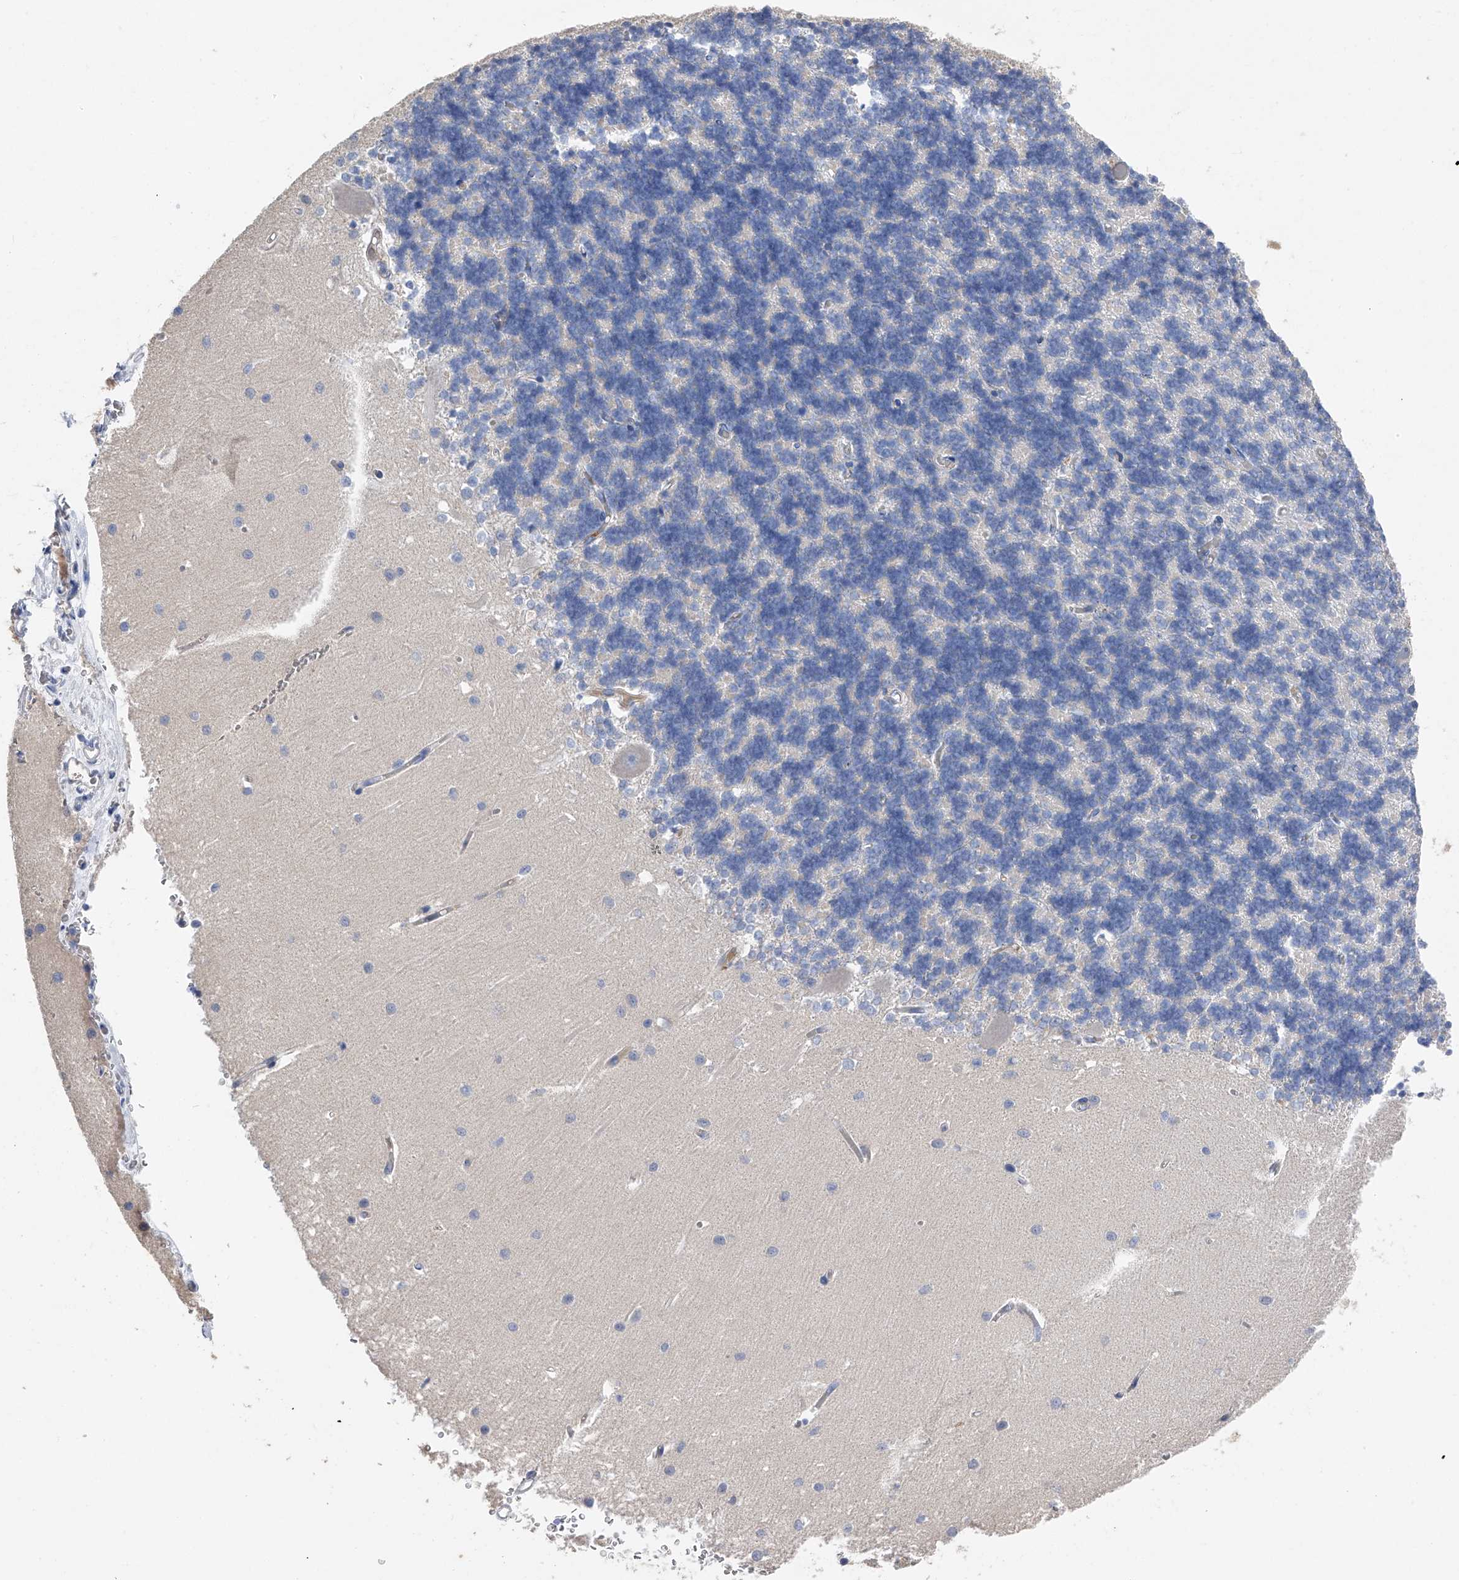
{"staining": {"intensity": "negative", "quantity": "none", "location": "none"}, "tissue": "cerebellum", "cell_type": "Cells in granular layer", "image_type": "normal", "snomed": [{"axis": "morphology", "description": "Normal tissue, NOS"}, {"axis": "topography", "description": "Cerebellum"}], "caption": "This is a photomicrograph of immunohistochemistry (IHC) staining of benign cerebellum, which shows no expression in cells in granular layer. (IHC, brightfield microscopy, high magnification).", "gene": "RWDD2A", "patient": {"sex": "male", "age": 37}}